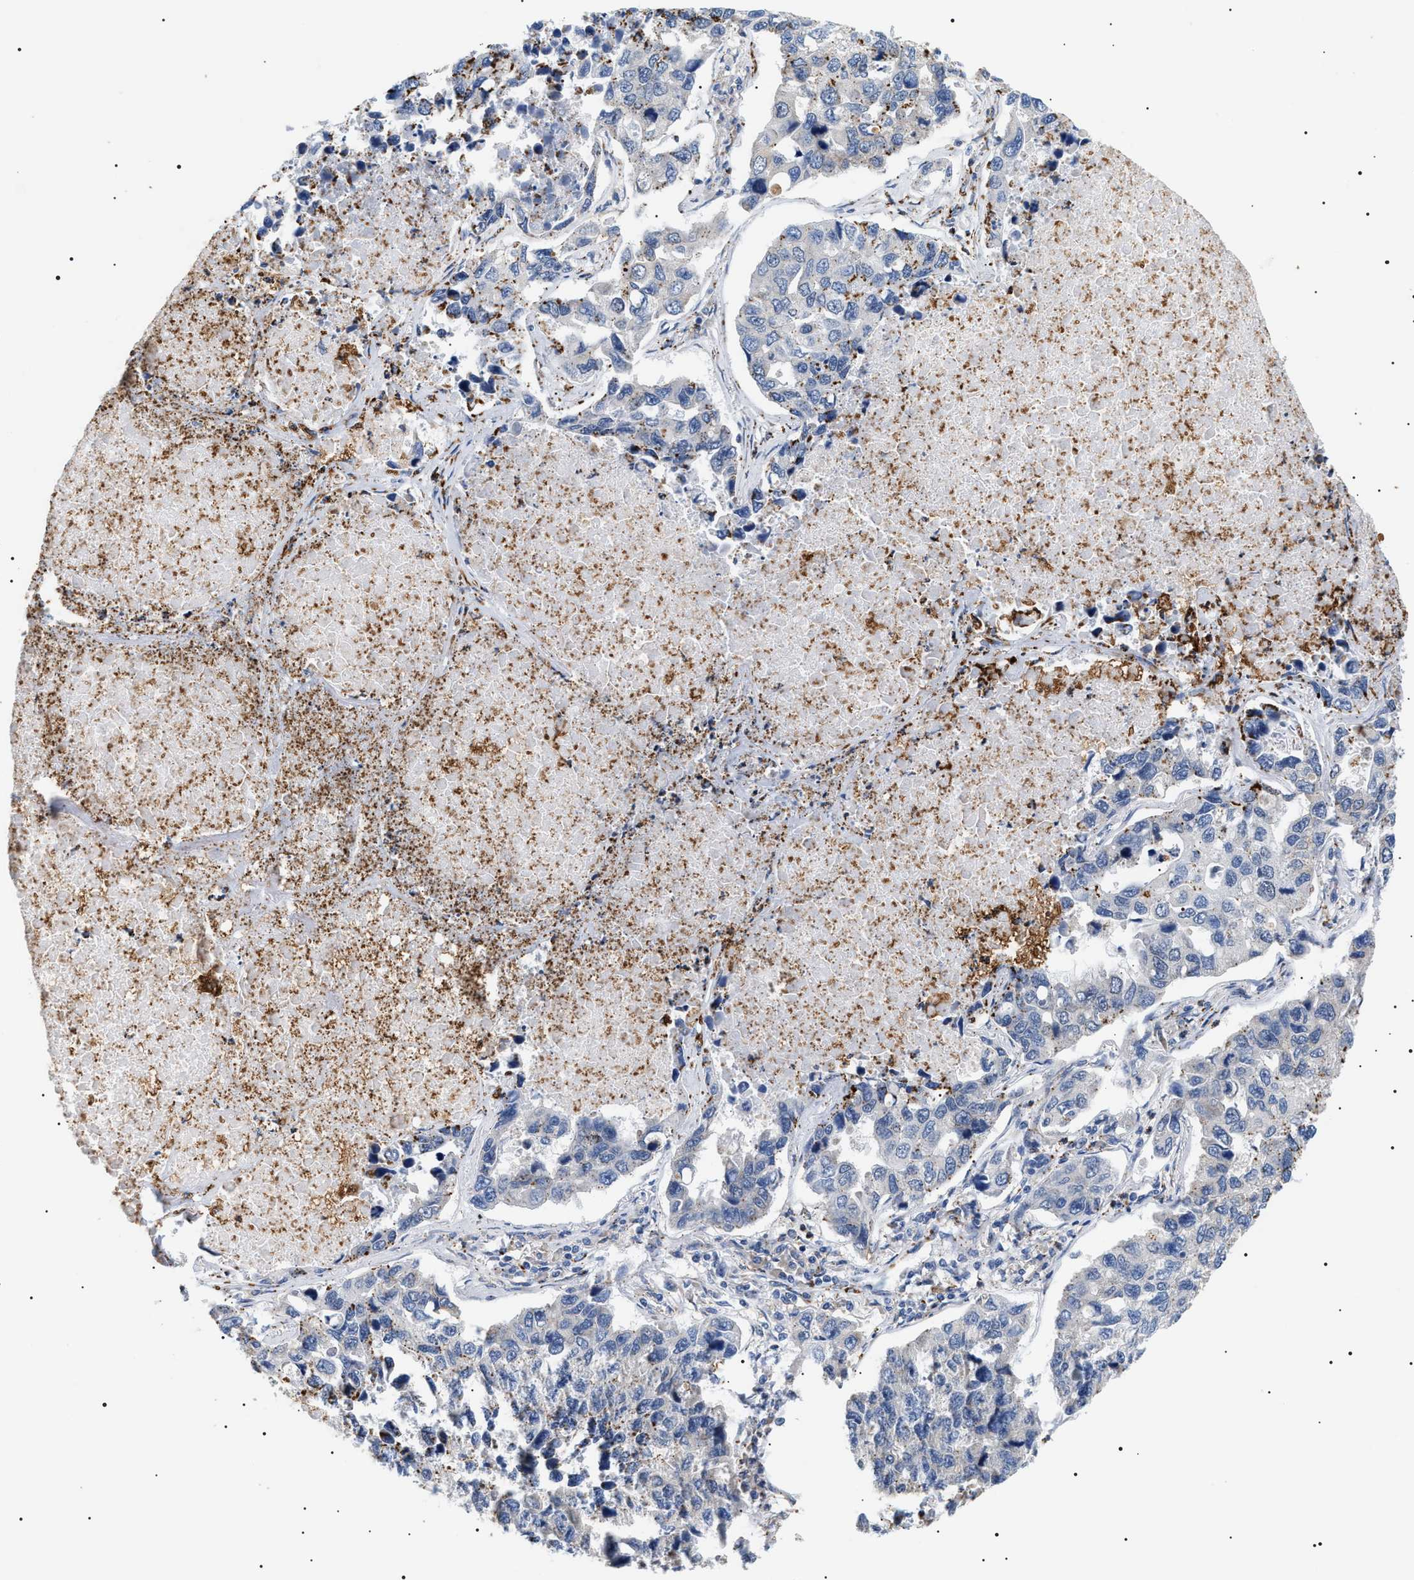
{"staining": {"intensity": "weak", "quantity": "<25%", "location": "cytoplasmic/membranous"}, "tissue": "lung cancer", "cell_type": "Tumor cells", "image_type": "cancer", "snomed": [{"axis": "morphology", "description": "Adenocarcinoma, NOS"}, {"axis": "topography", "description": "Lung"}], "caption": "A micrograph of lung cancer stained for a protein displays no brown staining in tumor cells.", "gene": "HSD17B11", "patient": {"sex": "male", "age": 64}}